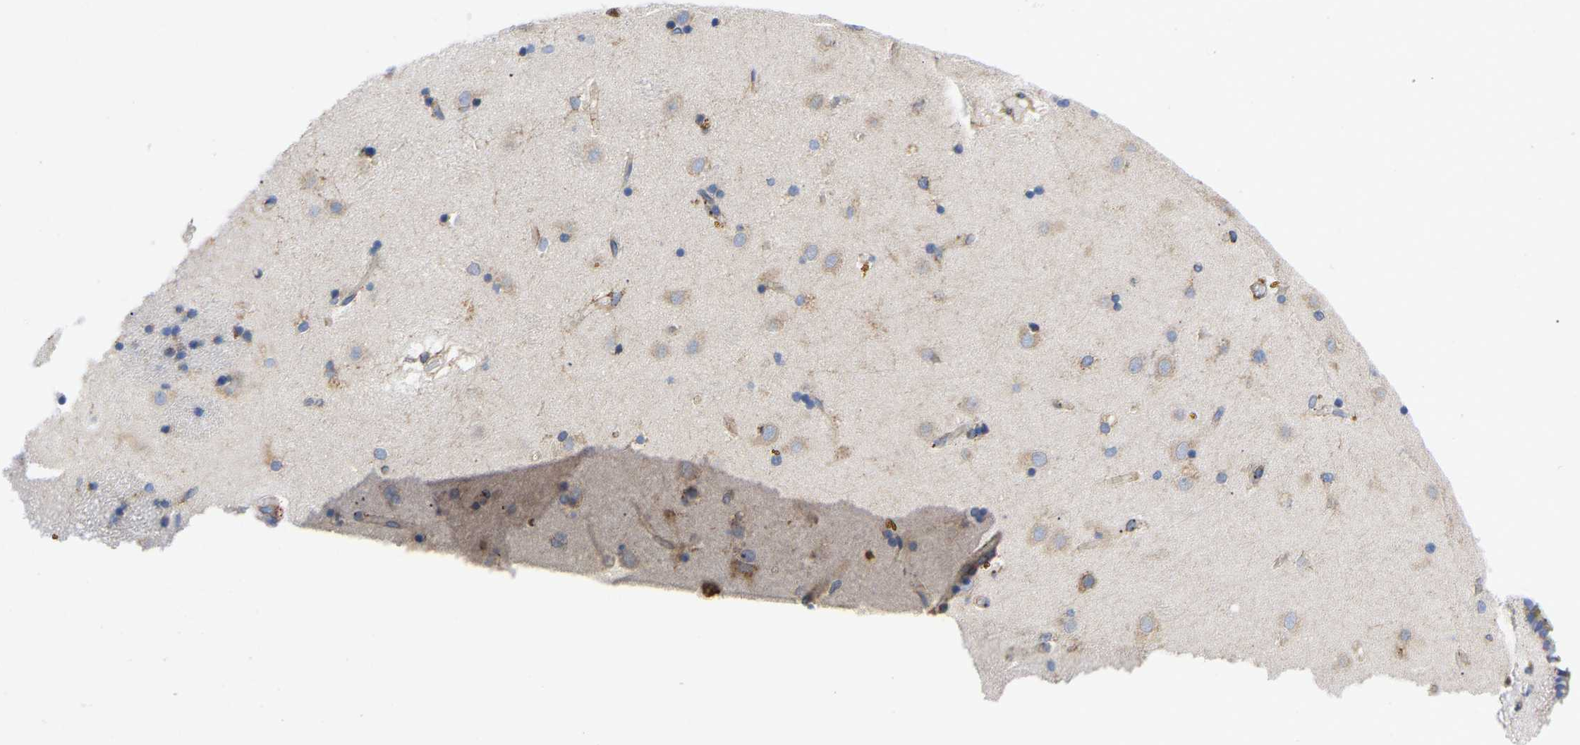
{"staining": {"intensity": "weak", "quantity": "<25%", "location": "cytoplasmic/membranous"}, "tissue": "caudate", "cell_type": "Glial cells", "image_type": "normal", "snomed": [{"axis": "morphology", "description": "Normal tissue, NOS"}, {"axis": "topography", "description": "Lateral ventricle wall"}], "caption": "Immunohistochemical staining of benign caudate shows no significant expression in glial cells. Nuclei are stained in blue.", "gene": "P4HB", "patient": {"sex": "male", "age": 70}}